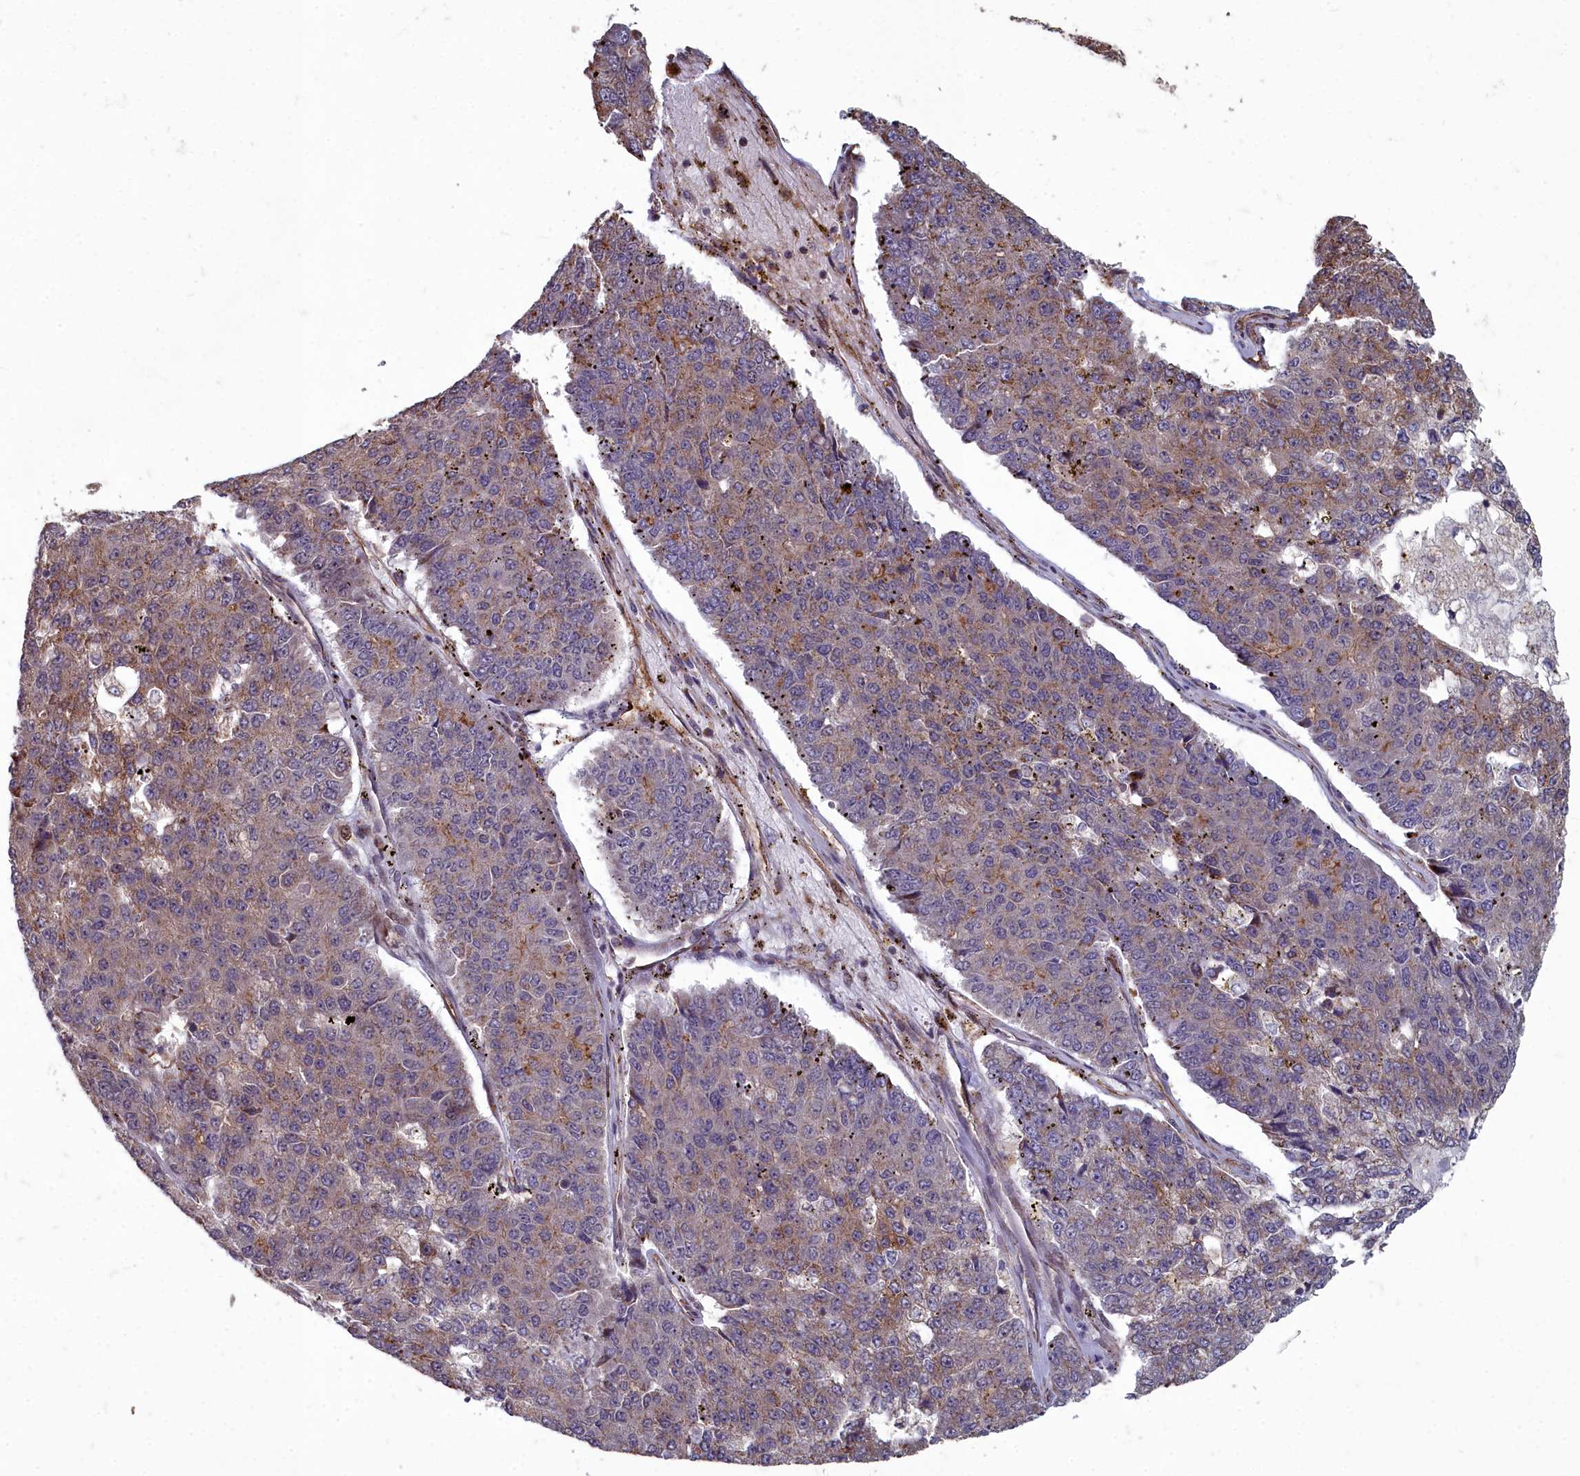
{"staining": {"intensity": "weak", "quantity": "25%-75%", "location": "cytoplasmic/membranous"}, "tissue": "pancreatic cancer", "cell_type": "Tumor cells", "image_type": "cancer", "snomed": [{"axis": "morphology", "description": "Adenocarcinoma, NOS"}, {"axis": "topography", "description": "Pancreas"}], "caption": "Protein staining shows weak cytoplasmic/membranous staining in approximately 25%-75% of tumor cells in pancreatic cancer.", "gene": "TSPYL4", "patient": {"sex": "male", "age": 50}}